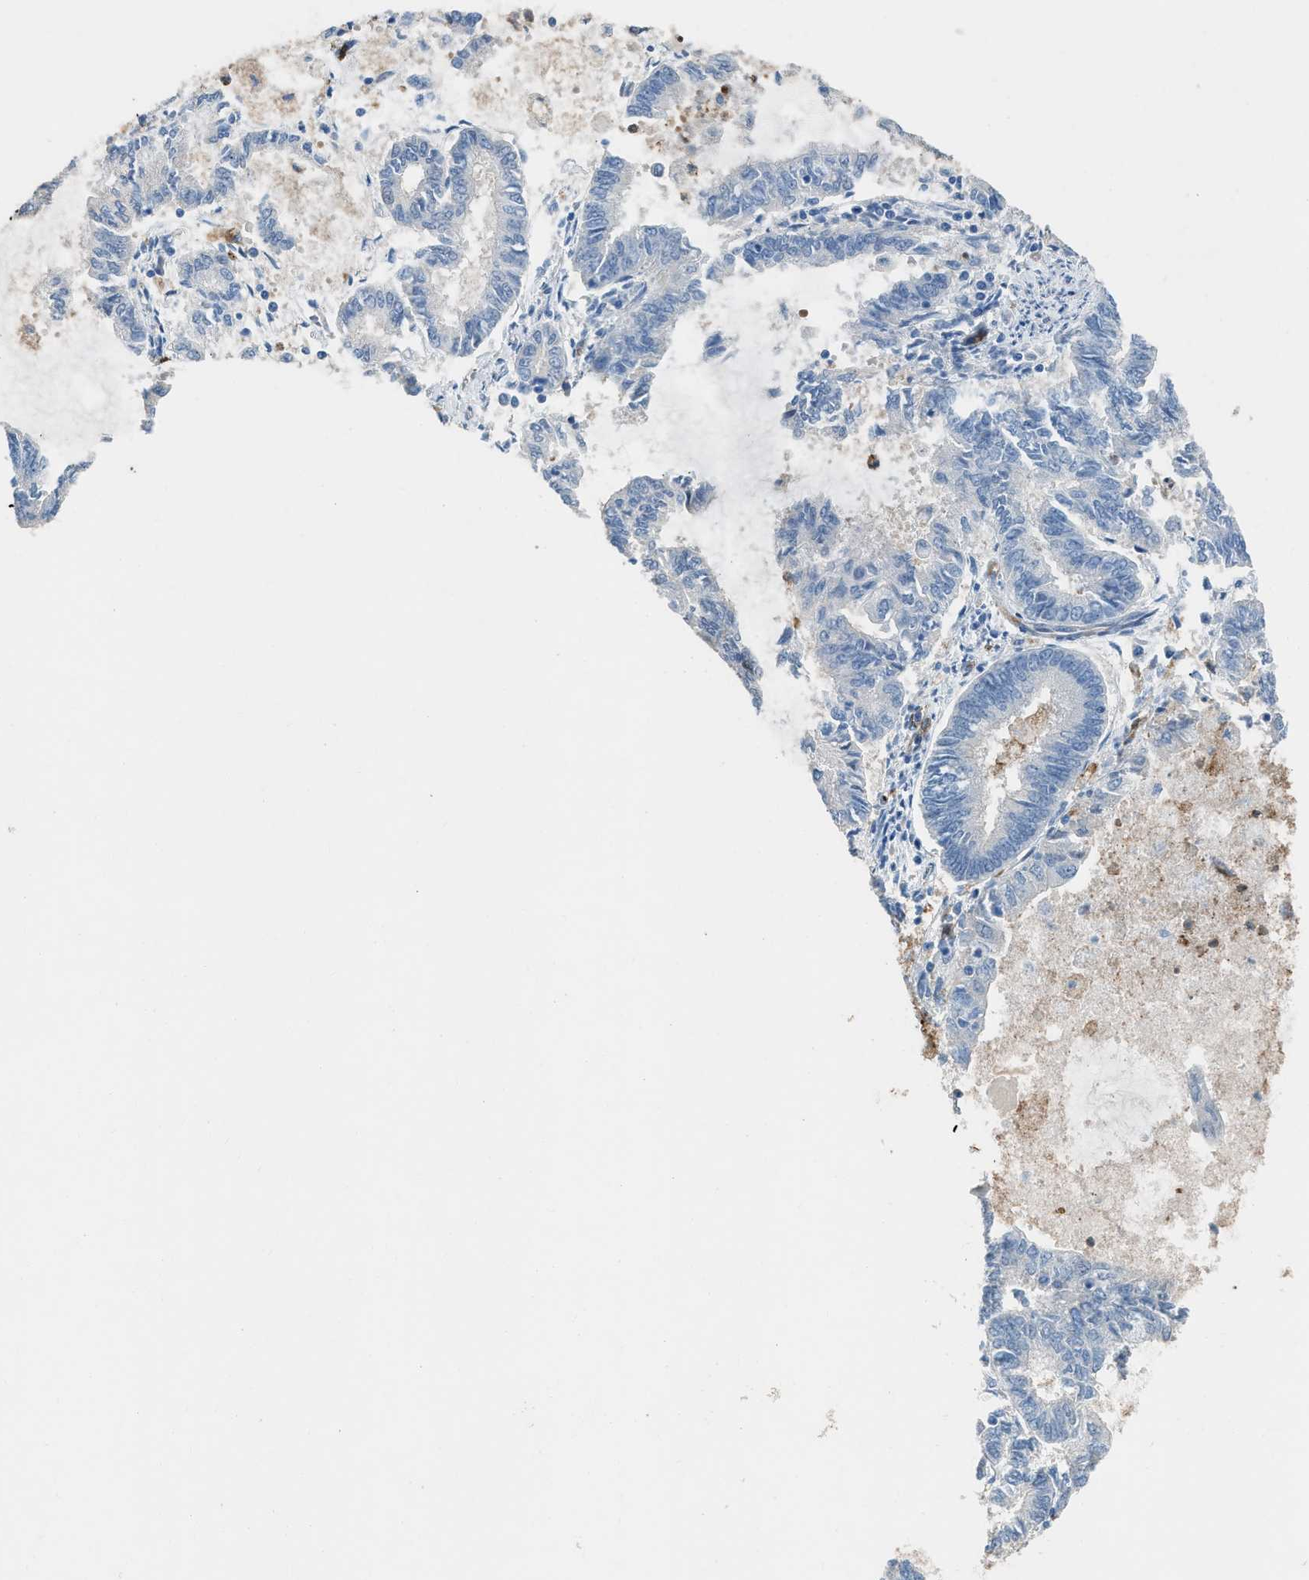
{"staining": {"intensity": "negative", "quantity": "none", "location": "none"}, "tissue": "endometrial cancer", "cell_type": "Tumor cells", "image_type": "cancer", "snomed": [{"axis": "morphology", "description": "Adenocarcinoma, NOS"}, {"axis": "topography", "description": "Endometrium"}], "caption": "Tumor cells show no significant positivity in endometrial cancer (adenocarcinoma). Brightfield microscopy of immunohistochemistry (IHC) stained with DAB (brown) and hematoxylin (blue), captured at high magnification.", "gene": "DYSF", "patient": {"sex": "female", "age": 86}}